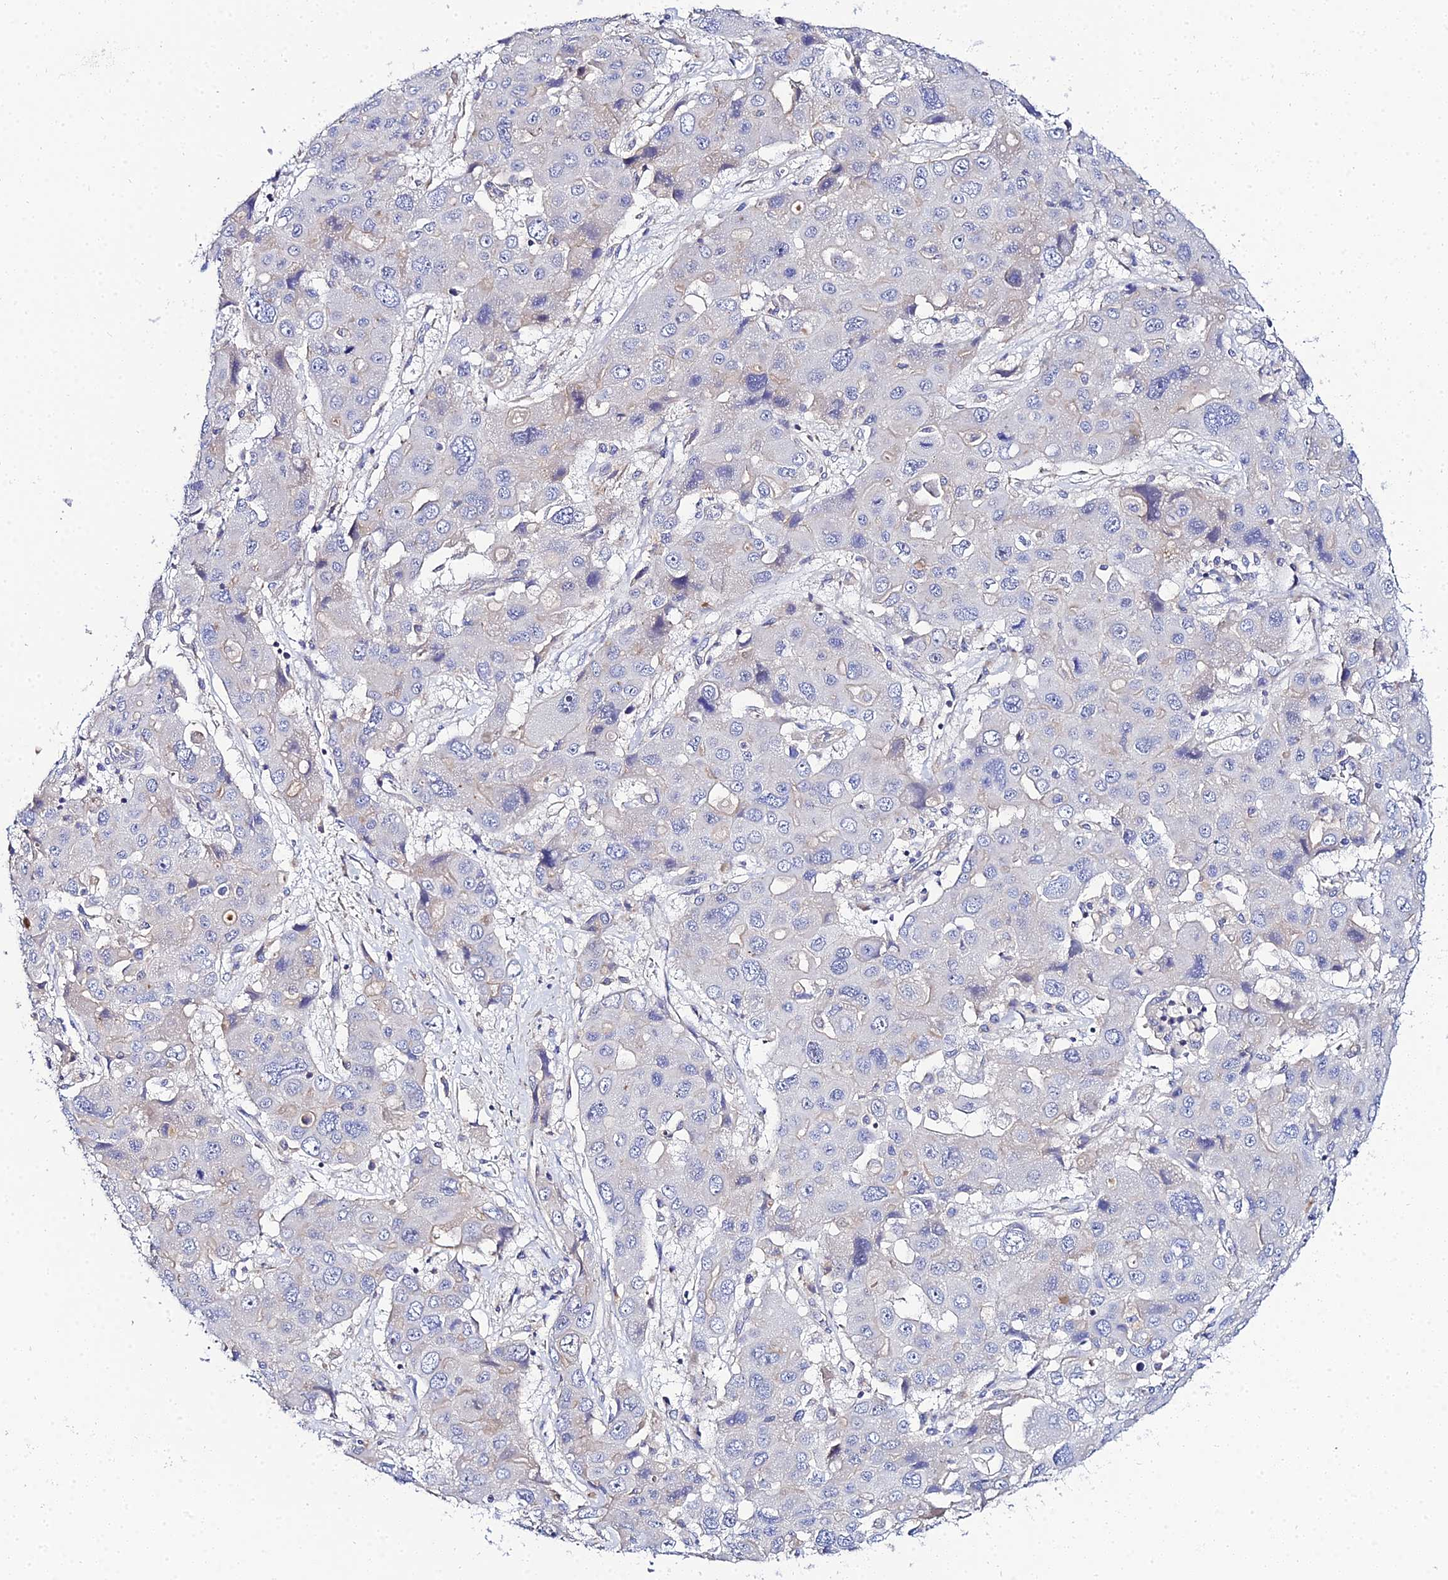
{"staining": {"intensity": "negative", "quantity": "none", "location": "none"}, "tissue": "liver cancer", "cell_type": "Tumor cells", "image_type": "cancer", "snomed": [{"axis": "morphology", "description": "Cholangiocarcinoma"}, {"axis": "topography", "description": "Liver"}], "caption": "Immunohistochemistry histopathology image of liver cholangiocarcinoma stained for a protein (brown), which demonstrates no expression in tumor cells.", "gene": "APOBEC3H", "patient": {"sex": "male", "age": 67}}